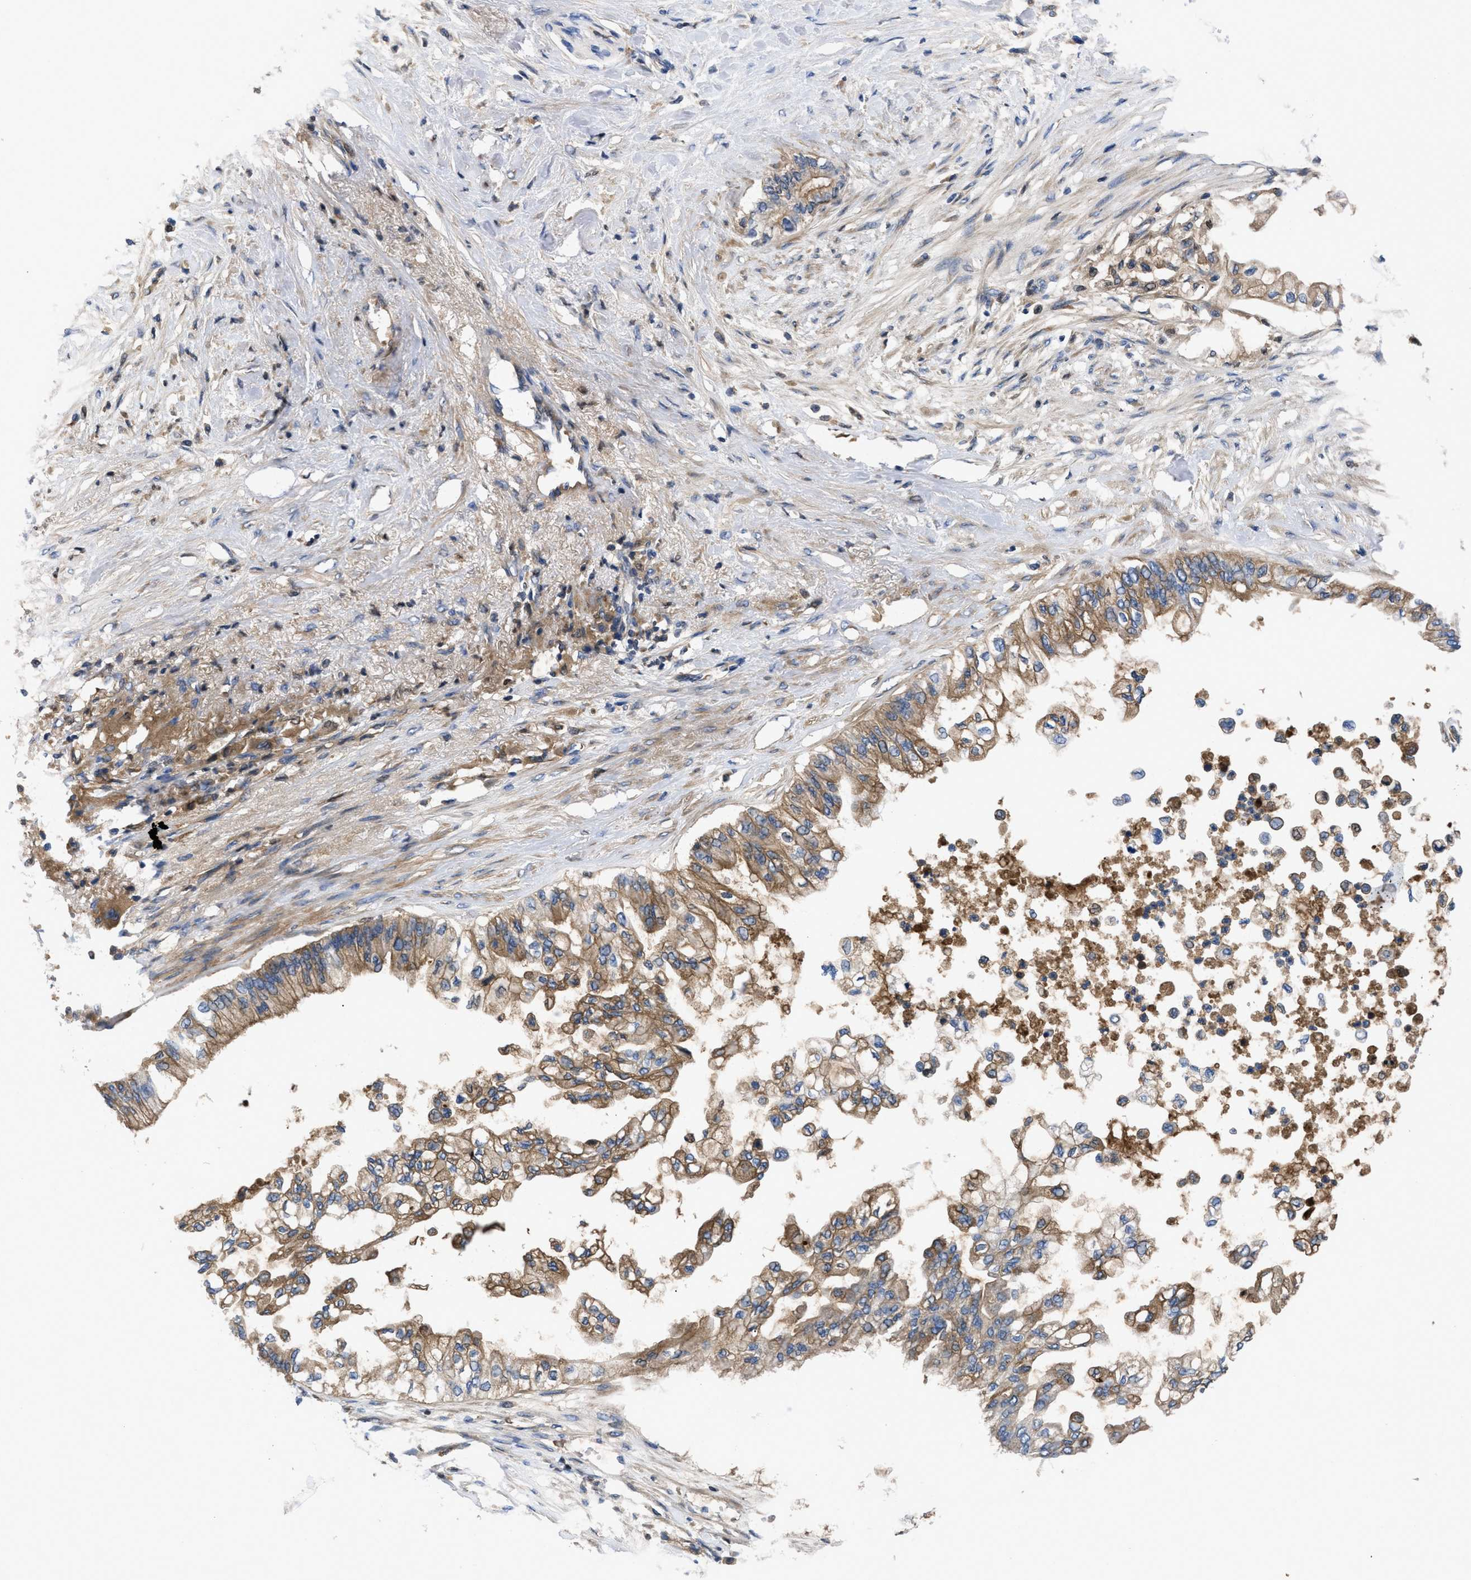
{"staining": {"intensity": "moderate", "quantity": ">75%", "location": "cytoplasmic/membranous"}, "tissue": "pancreatic cancer", "cell_type": "Tumor cells", "image_type": "cancer", "snomed": [{"axis": "morphology", "description": "Normal tissue, NOS"}, {"axis": "morphology", "description": "Adenocarcinoma, NOS"}, {"axis": "topography", "description": "Pancreas"}, {"axis": "topography", "description": "Duodenum"}], "caption": "An image of pancreatic cancer stained for a protein reveals moderate cytoplasmic/membranous brown staining in tumor cells.", "gene": "SERPINA6", "patient": {"sex": "female", "age": 60}}